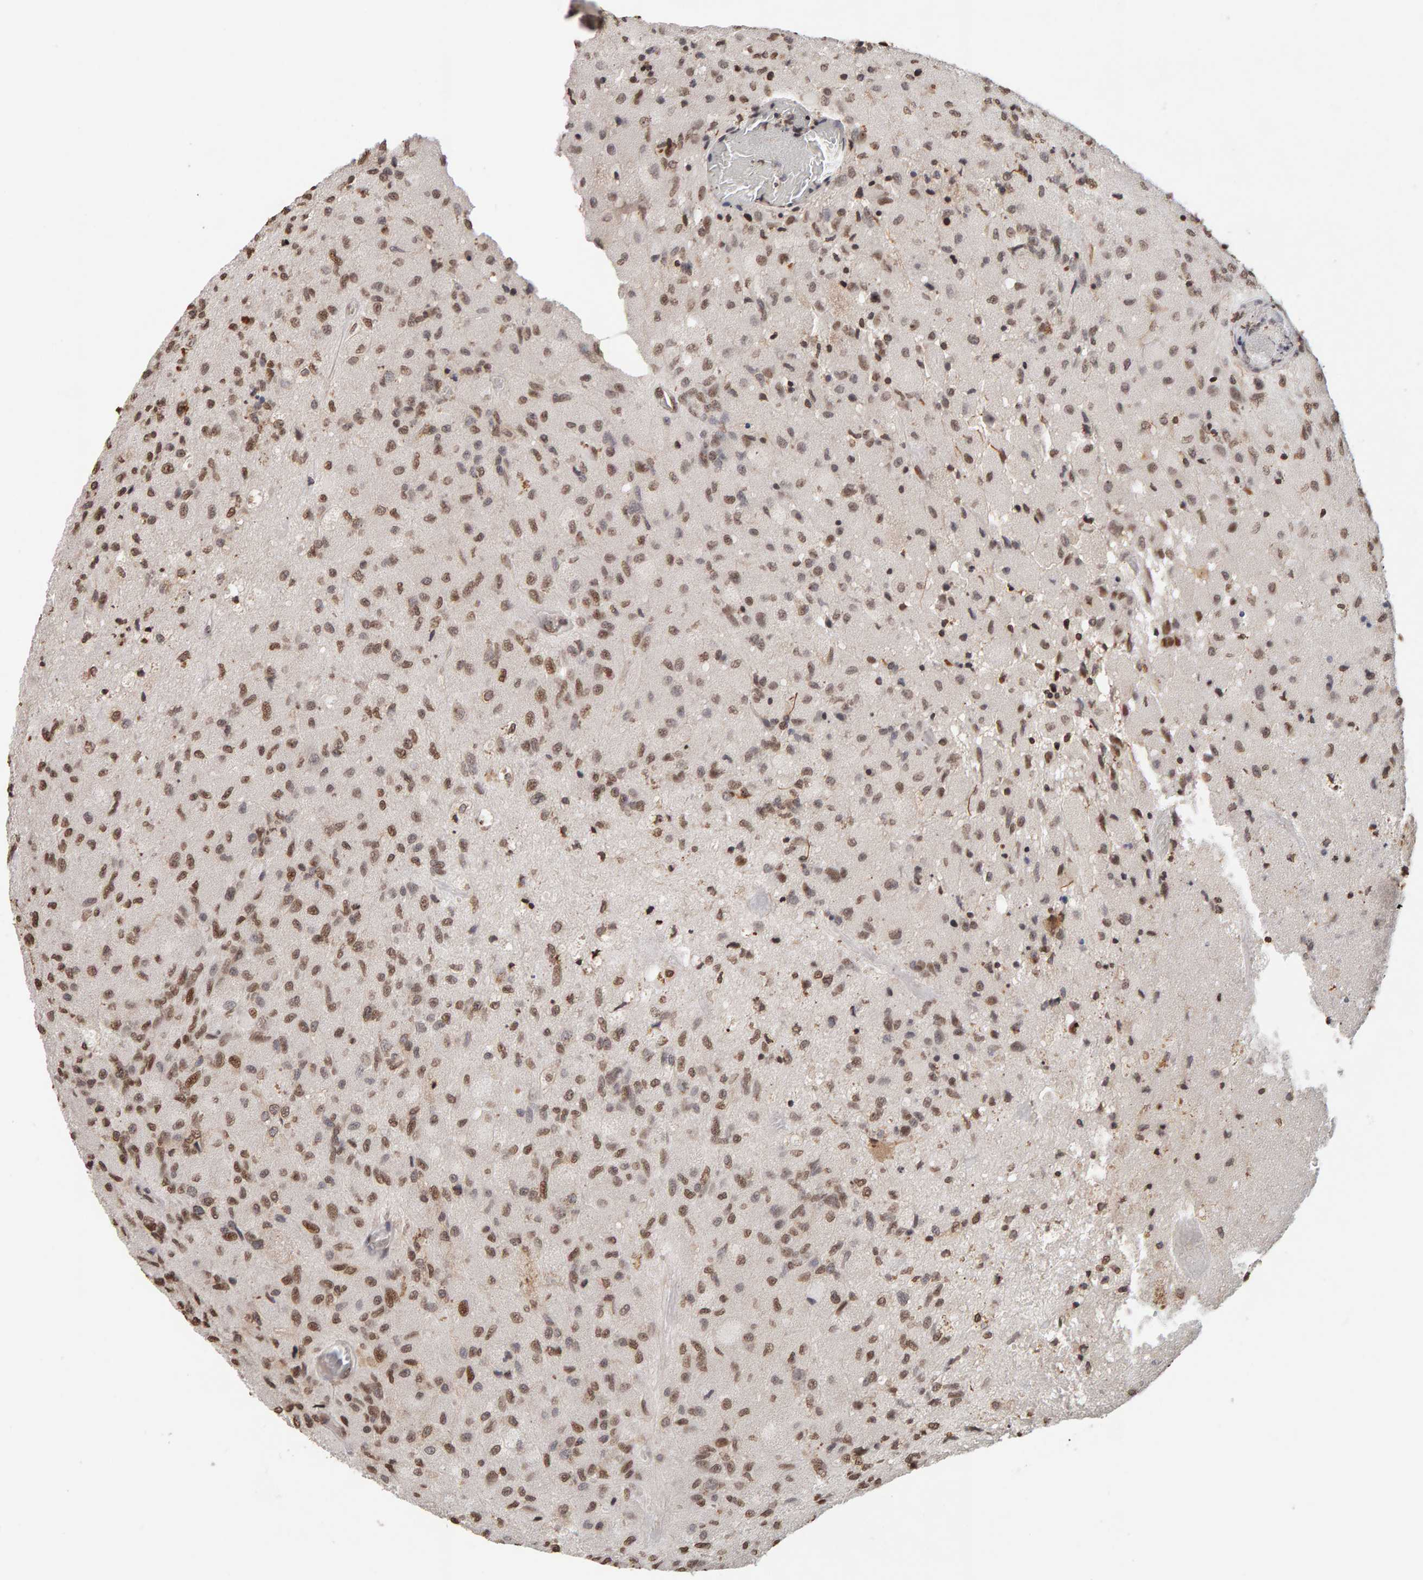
{"staining": {"intensity": "moderate", "quantity": ">75%", "location": "nuclear"}, "tissue": "glioma", "cell_type": "Tumor cells", "image_type": "cancer", "snomed": [{"axis": "morphology", "description": "Normal tissue, NOS"}, {"axis": "morphology", "description": "Glioma, malignant, High grade"}, {"axis": "topography", "description": "Cerebral cortex"}], "caption": "Immunohistochemical staining of human high-grade glioma (malignant) demonstrates moderate nuclear protein positivity in about >75% of tumor cells.", "gene": "DNAJB5", "patient": {"sex": "male", "age": 77}}